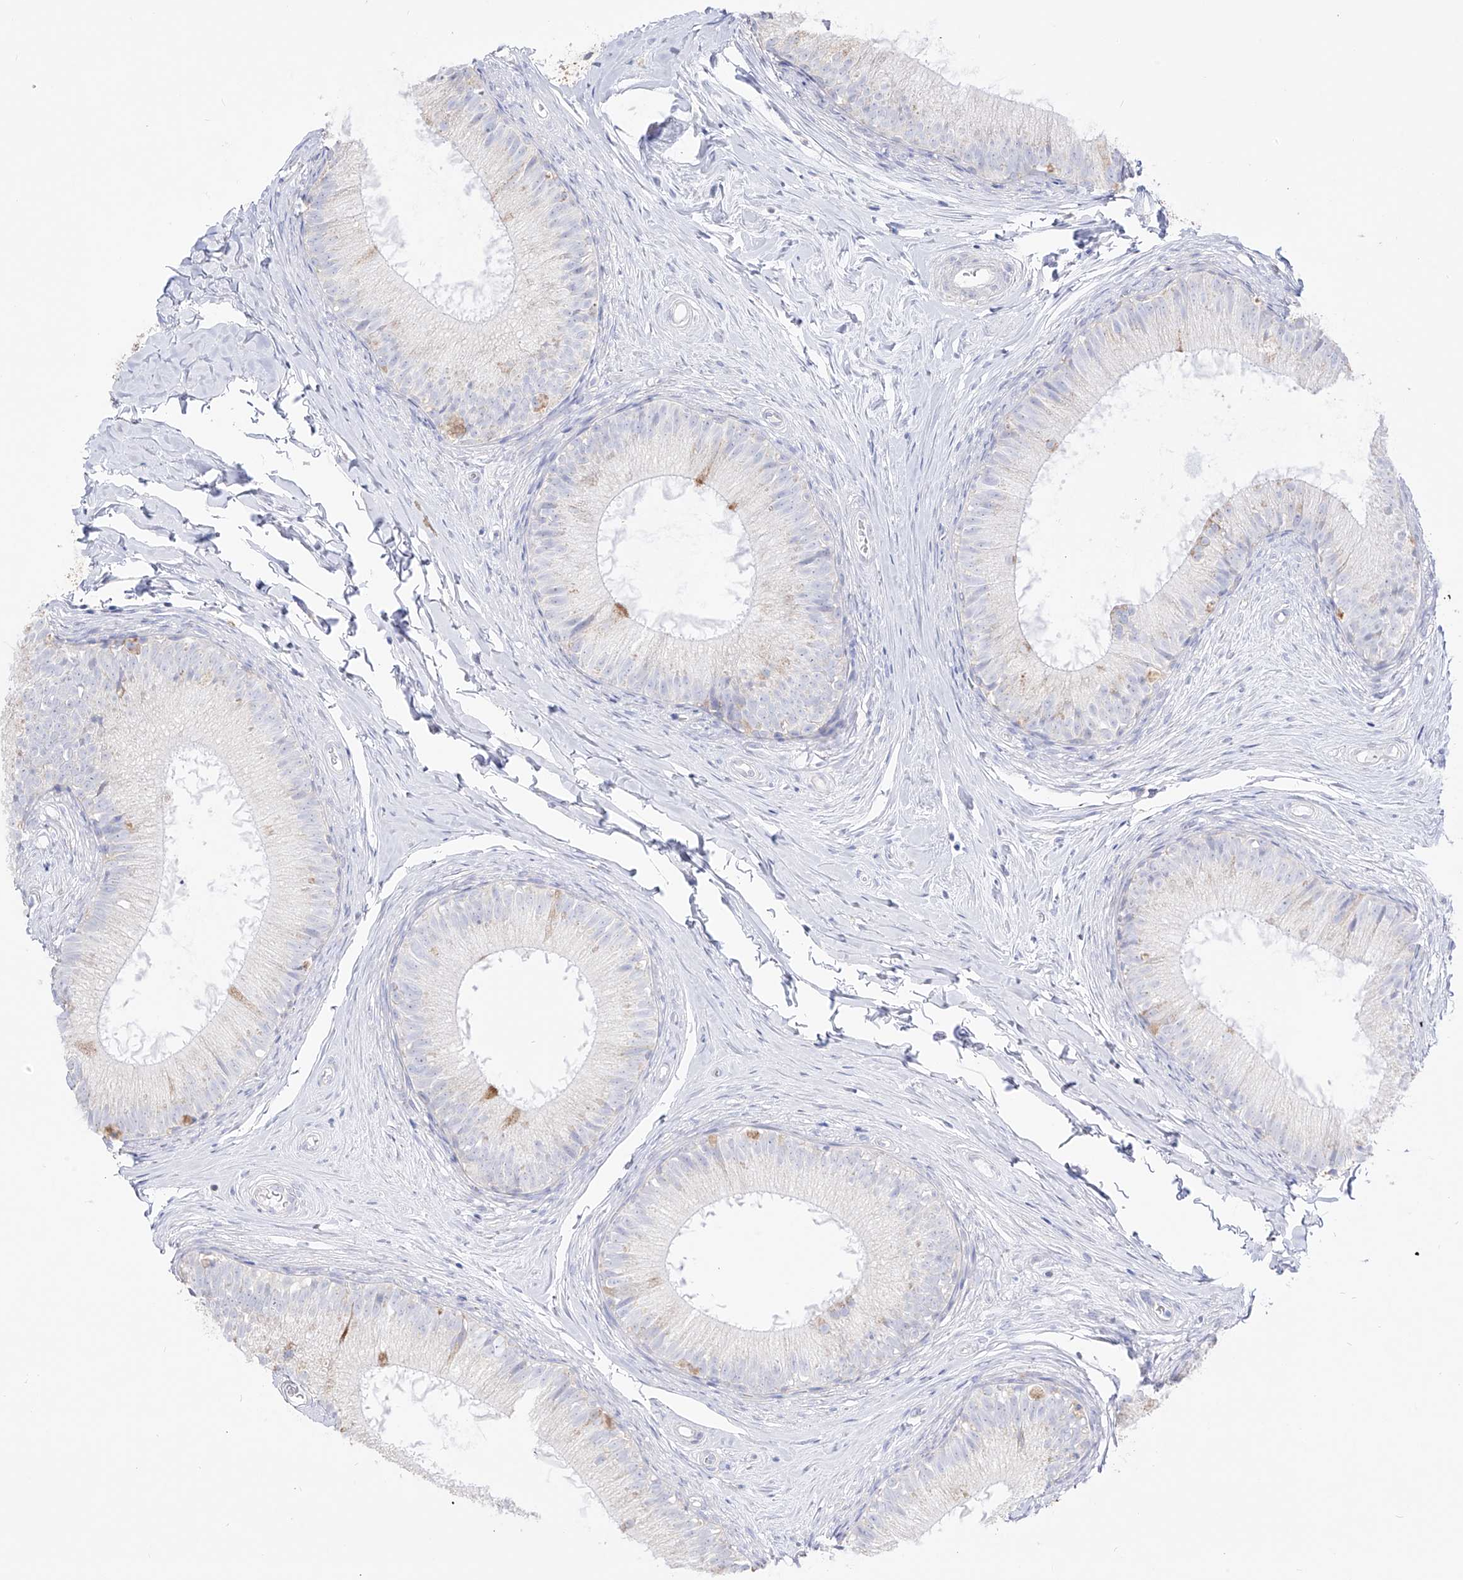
{"staining": {"intensity": "weak", "quantity": "<25%", "location": "cytoplasmic/membranous"}, "tissue": "epididymis", "cell_type": "Glandular cells", "image_type": "normal", "snomed": [{"axis": "morphology", "description": "Normal tissue, NOS"}, {"axis": "topography", "description": "Epididymis"}], "caption": "Epididymis was stained to show a protein in brown. There is no significant positivity in glandular cells. (DAB IHC visualized using brightfield microscopy, high magnification).", "gene": "RCHY1", "patient": {"sex": "male", "age": 34}}